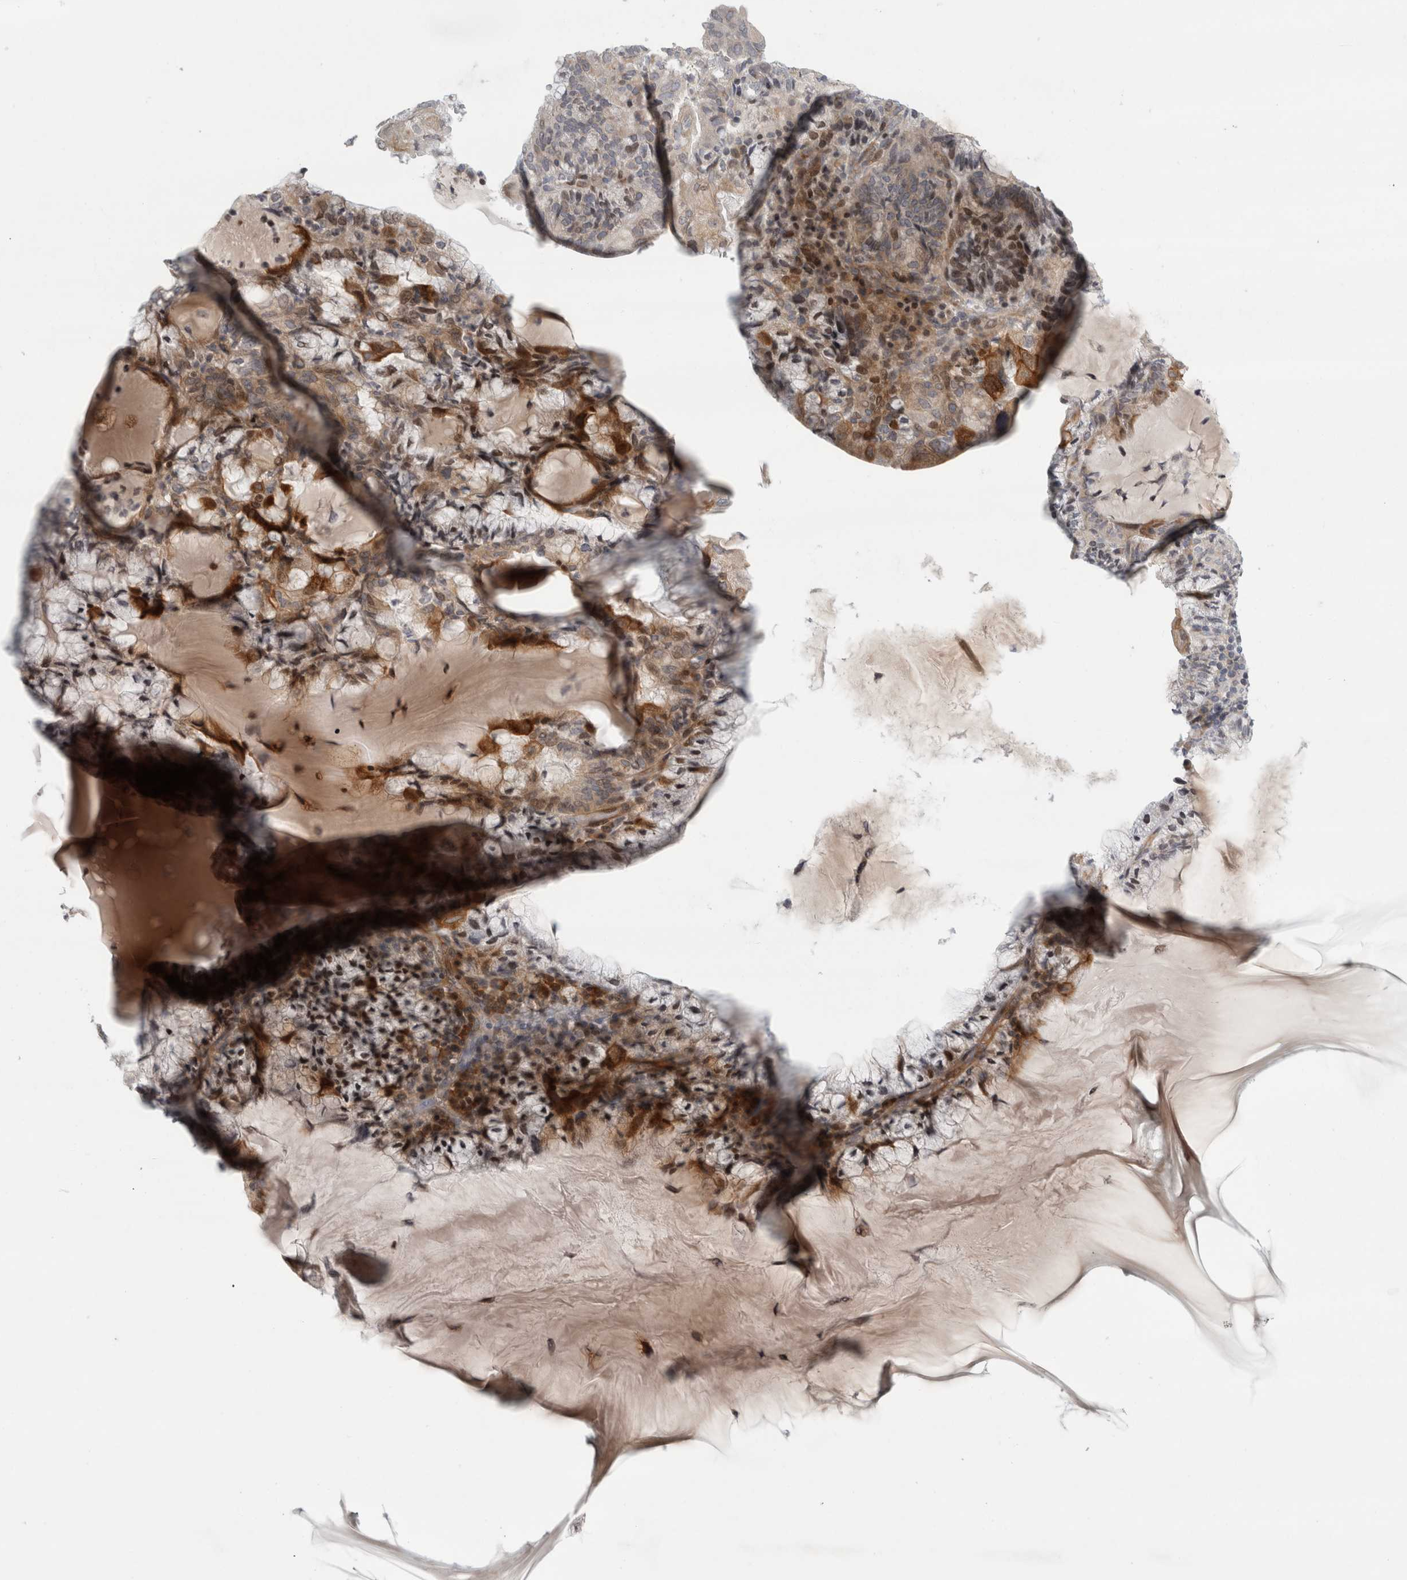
{"staining": {"intensity": "moderate", "quantity": "25%-75%", "location": "cytoplasmic/membranous,nuclear"}, "tissue": "endometrial cancer", "cell_type": "Tumor cells", "image_type": "cancer", "snomed": [{"axis": "morphology", "description": "Adenocarcinoma, NOS"}, {"axis": "topography", "description": "Endometrium"}], "caption": "Brown immunohistochemical staining in endometrial cancer reveals moderate cytoplasmic/membranous and nuclear staining in about 25%-75% of tumor cells. Ihc stains the protein in brown and the nuclei are stained blue.", "gene": "UTP25", "patient": {"sex": "female", "age": 81}}